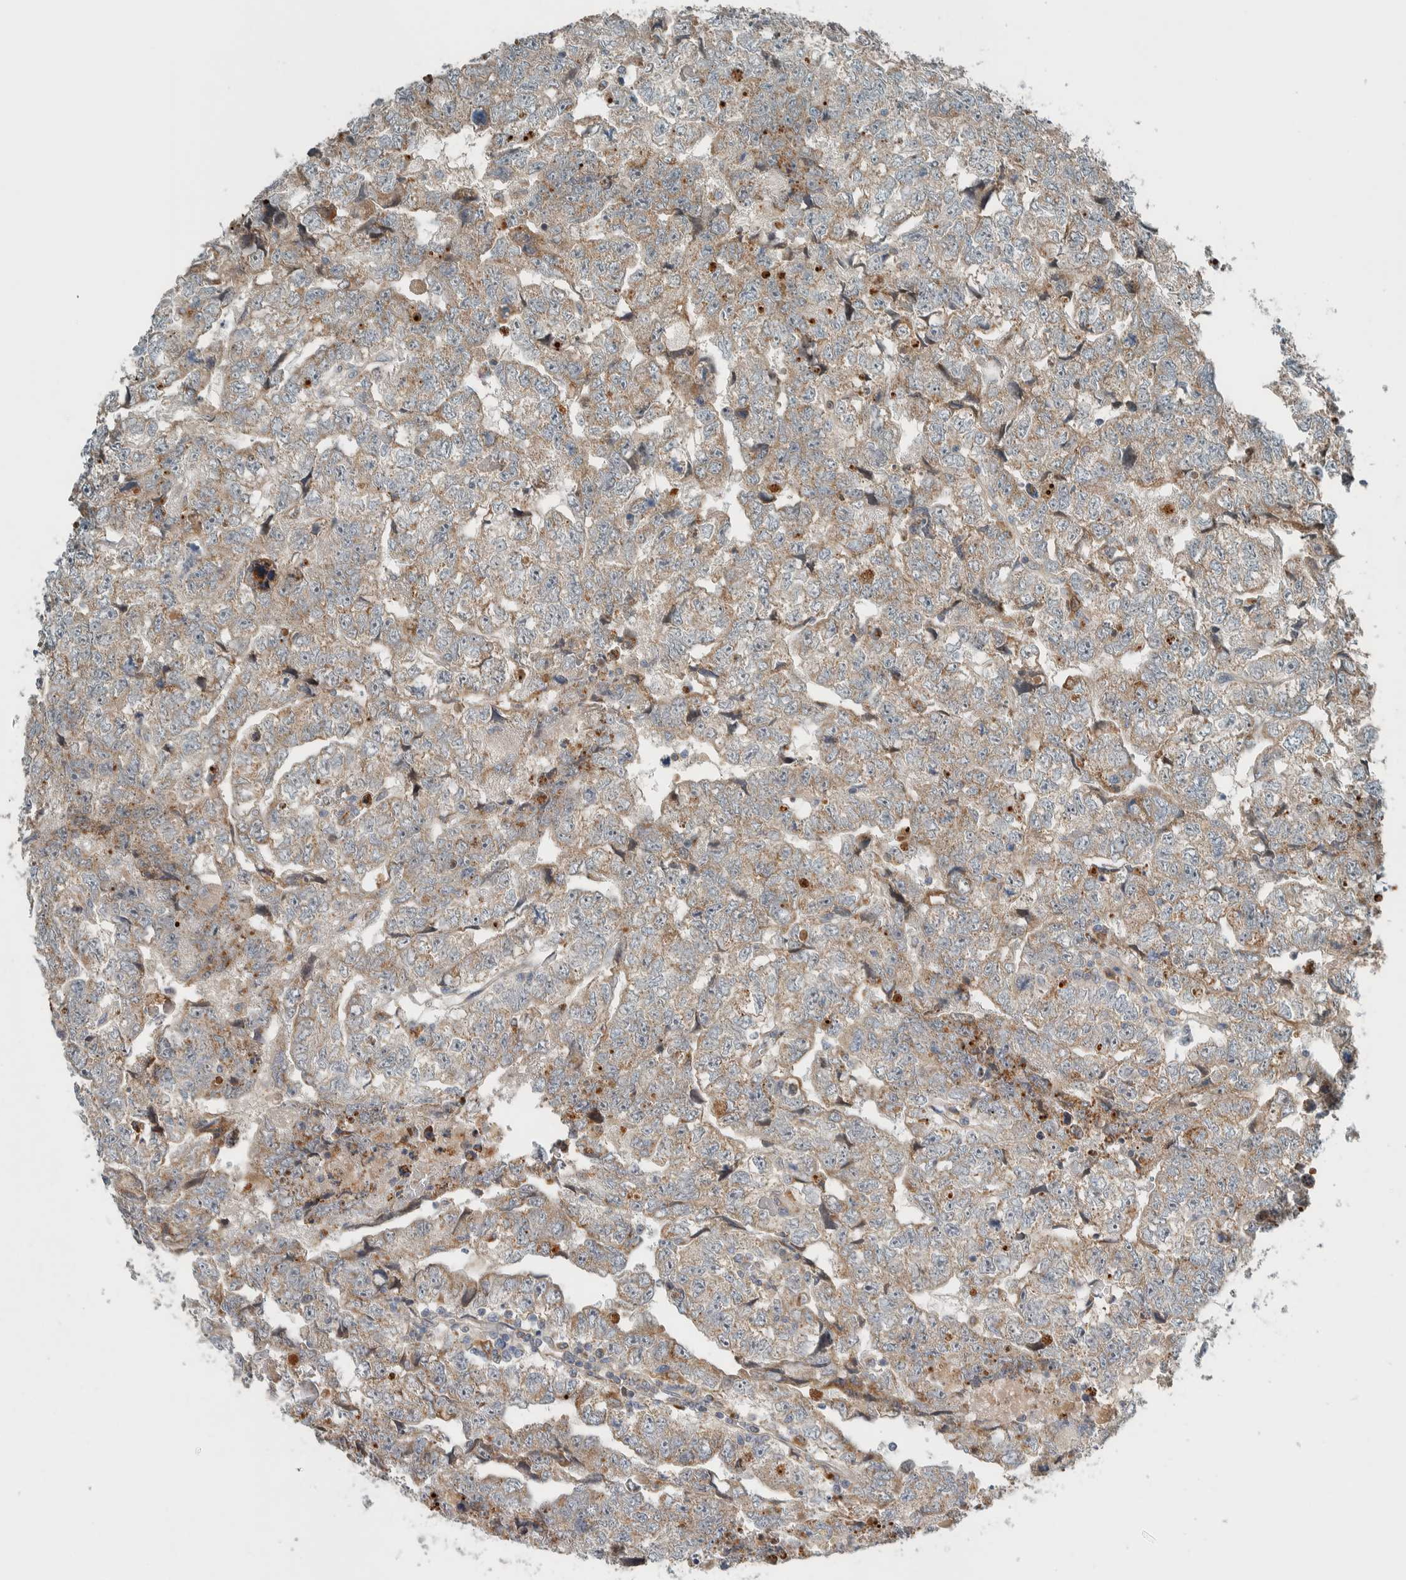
{"staining": {"intensity": "weak", "quantity": "<25%", "location": "cytoplasmic/membranous"}, "tissue": "testis cancer", "cell_type": "Tumor cells", "image_type": "cancer", "snomed": [{"axis": "morphology", "description": "Carcinoma, Embryonal, NOS"}, {"axis": "topography", "description": "Testis"}], "caption": "An image of embryonal carcinoma (testis) stained for a protein reveals no brown staining in tumor cells. Brightfield microscopy of IHC stained with DAB (brown) and hematoxylin (blue), captured at high magnification.", "gene": "SLFN12L", "patient": {"sex": "male", "age": 36}}